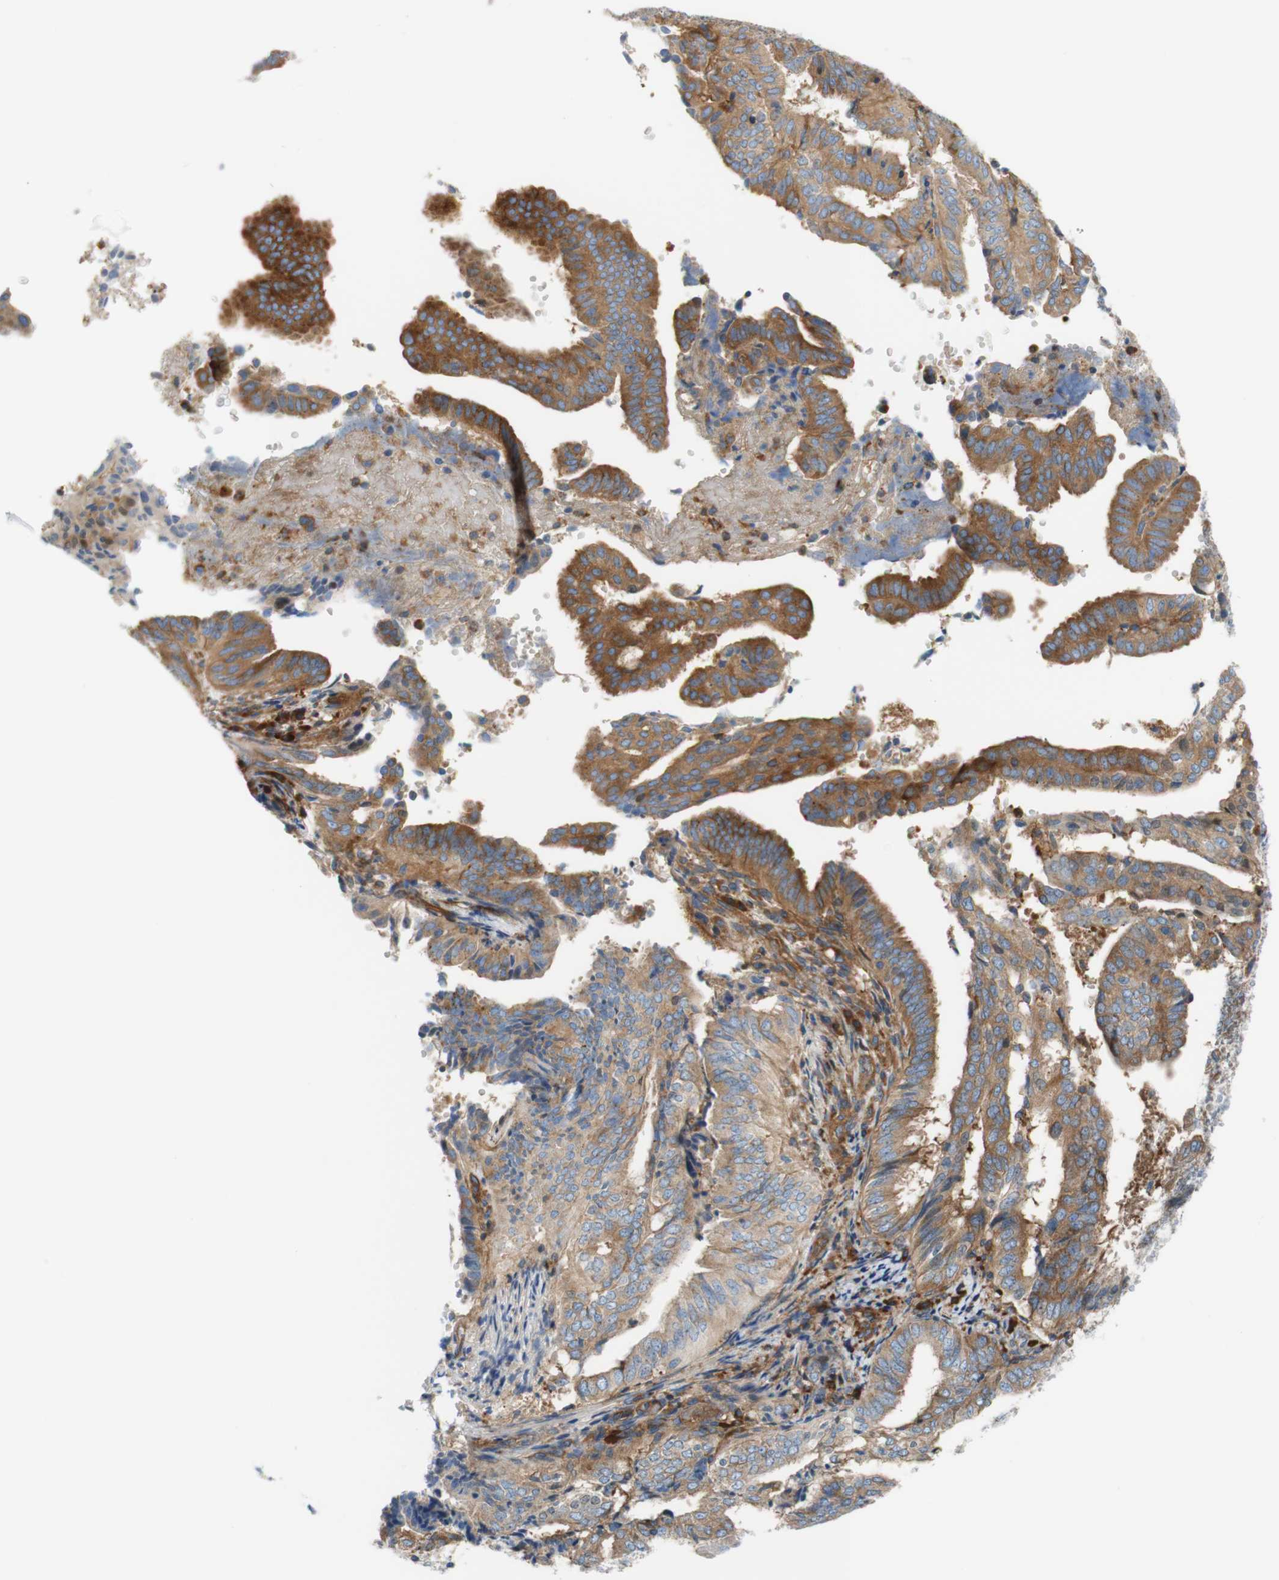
{"staining": {"intensity": "moderate", "quantity": "25%-75%", "location": "cytoplasmic/membranous"}, "tissue": "endometrial cancer", "cell_type": "Tumor cells", "image_type": "cancer", "snomed": [{"axis": "morphology", "description": "Adenocarcinoma, NOS"}, {"axis": "topography", "description": "Endometrium"}], "caption": "Immunohistochemical staining of human adenocarcinoma (endometrial) displays medium levels of moderate cytoplasmic/membranous staining in about 25%-75% of tumor cells. (DAB (3,3'-diaminobenzidine) IHC, brown staining for protein, blue staining for nuclei).", "gene": "STOM", "patient": {"sex": "female", "age": 58}}